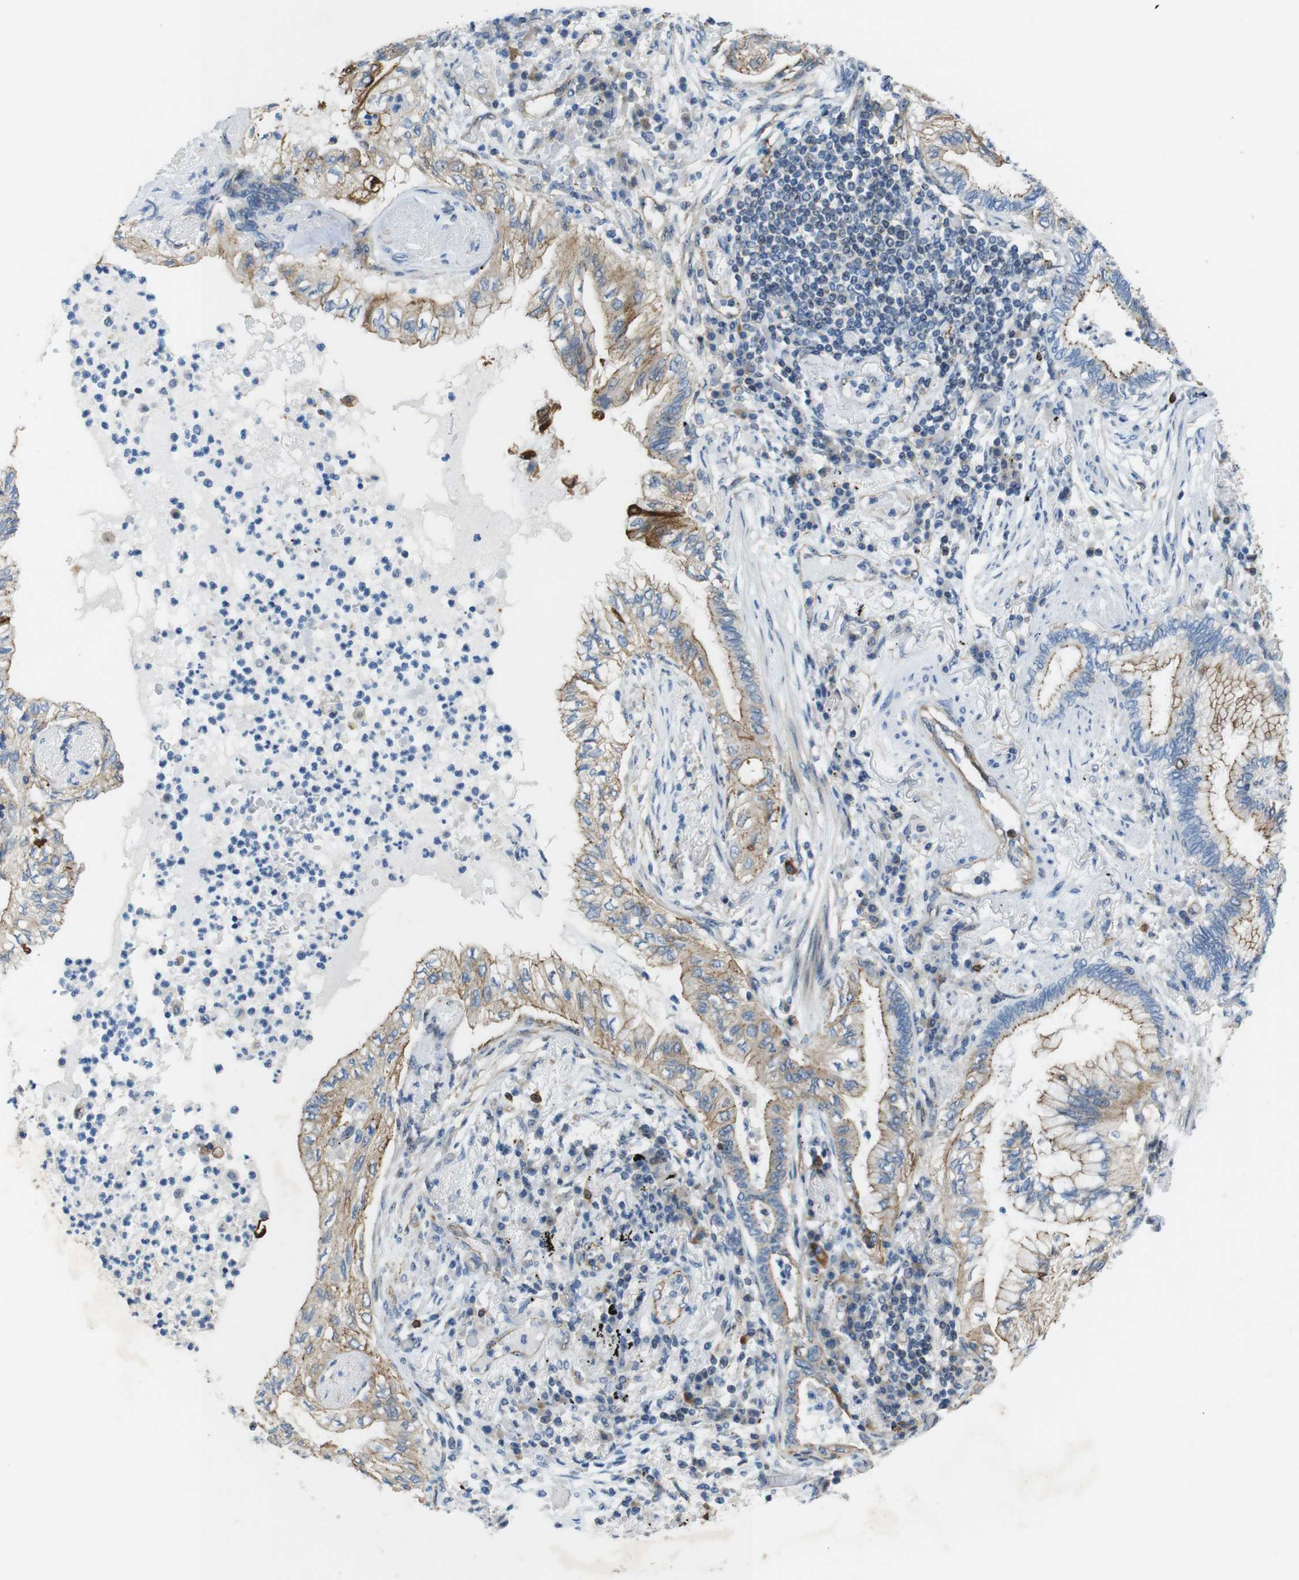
{"staining": {"intensity": "moderate", "quantity": "25%-75%", "location": "cytoplasmic/membranous"}, "tissue": "lung cancer", "cell_type": "Tumor cells", "image_type": "cancer", "snomed": [{"axis": "morphology", "description": "Normal tissue, NOS"}, {"axis": "morphology", "description": "Adenocarcinoma, NOS"}, {"axis": "topography", "description": "Bronchus"}, {"axis": "topography", "description": "Lung"}], "caption": "A brown stain labels moderate cytoplasmic/membranous staining of a protein in human lung cancer (adenocarcinoma) tumor cells.", "gene": "TJP3", "patient": {"sex": "female", "age": 70}}